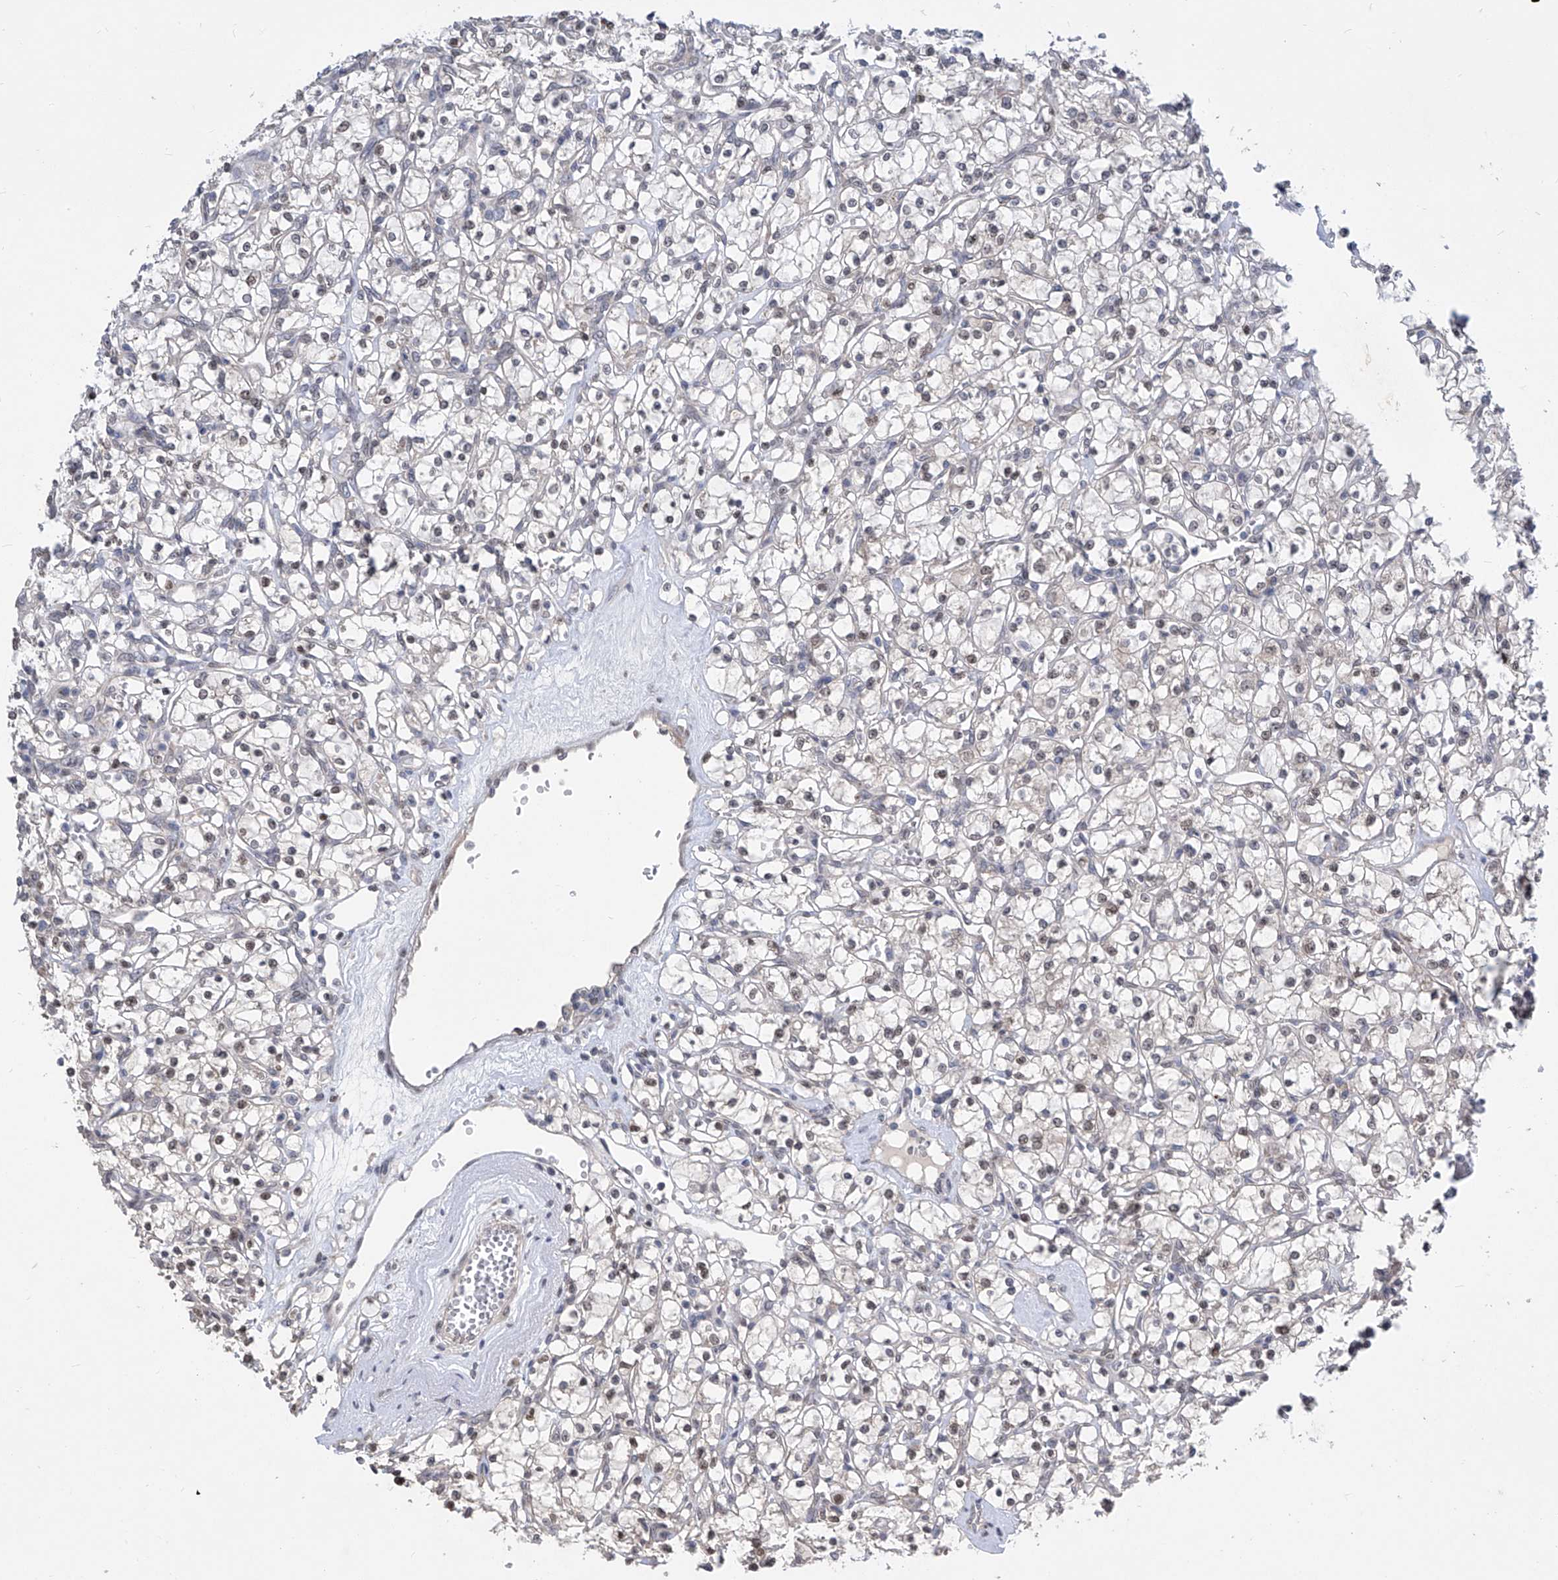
{"staining": {"intensity": "weak", "quantity": "<25%", "location": "cytoplasmic/membranous,nuclear"}, "tissue": "renal cancer", "cell_type": "Tumor cells", "image_type": "cancer", "snomed": [{"axis": "morphology", "description": "Adenocarcinoma, NOS"}, {"axis": "topography", "description": "Kidney"}], "caption": "Photomicrograph shows no protein positivity in tumor cells of adenocarcinoma (renal) tissue. (Immunohistochemistry (ihc), brightfield microscopy, high magnification).", "gene": "CETN2", "patient": {"sex": "female", "age": 59}}